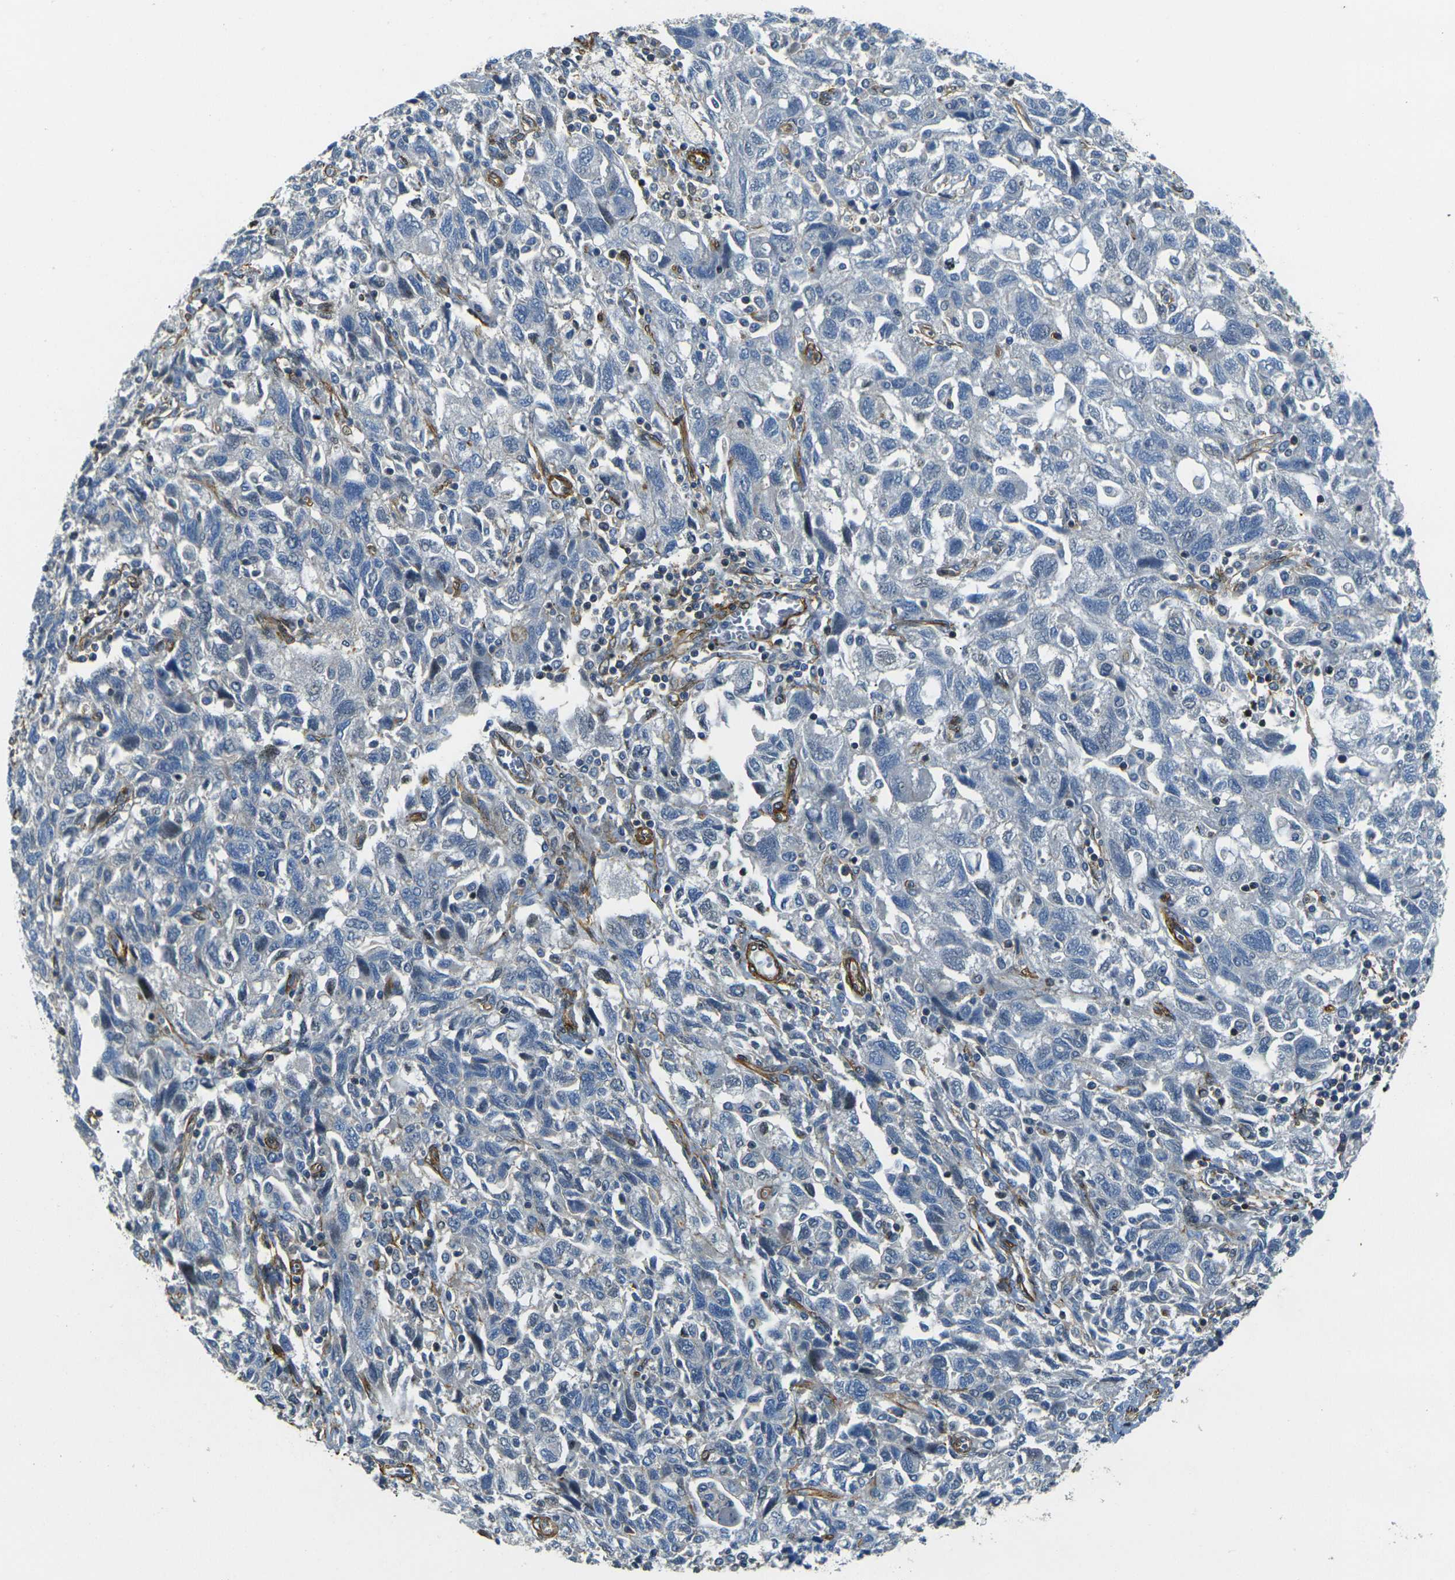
{"staining": {"intensity": "negative", "quantity": "none", "location": "none"}, "tissue": "ovarian cancer", "cell_type": "Tumor cells", "image_type": "cancer", "snomed": [{"axis": "morphology", "description": "Carcinoma, NOS"}, {"axis": "morphology", "description": "Cystadenocarcinoma, serous, NOS"}, {"axis": "topography", "description": "Ovary"}], "caption": "Protein analysis of ovarian cancer (serous cystadenocarcinoma) reveals no significant staining in tumor cells. (DAB immunohistochemistry (IHC) with hematoxylin counter stain).", "gene": "EPHA7", "patient": {"sex": "female", "age": 69}}